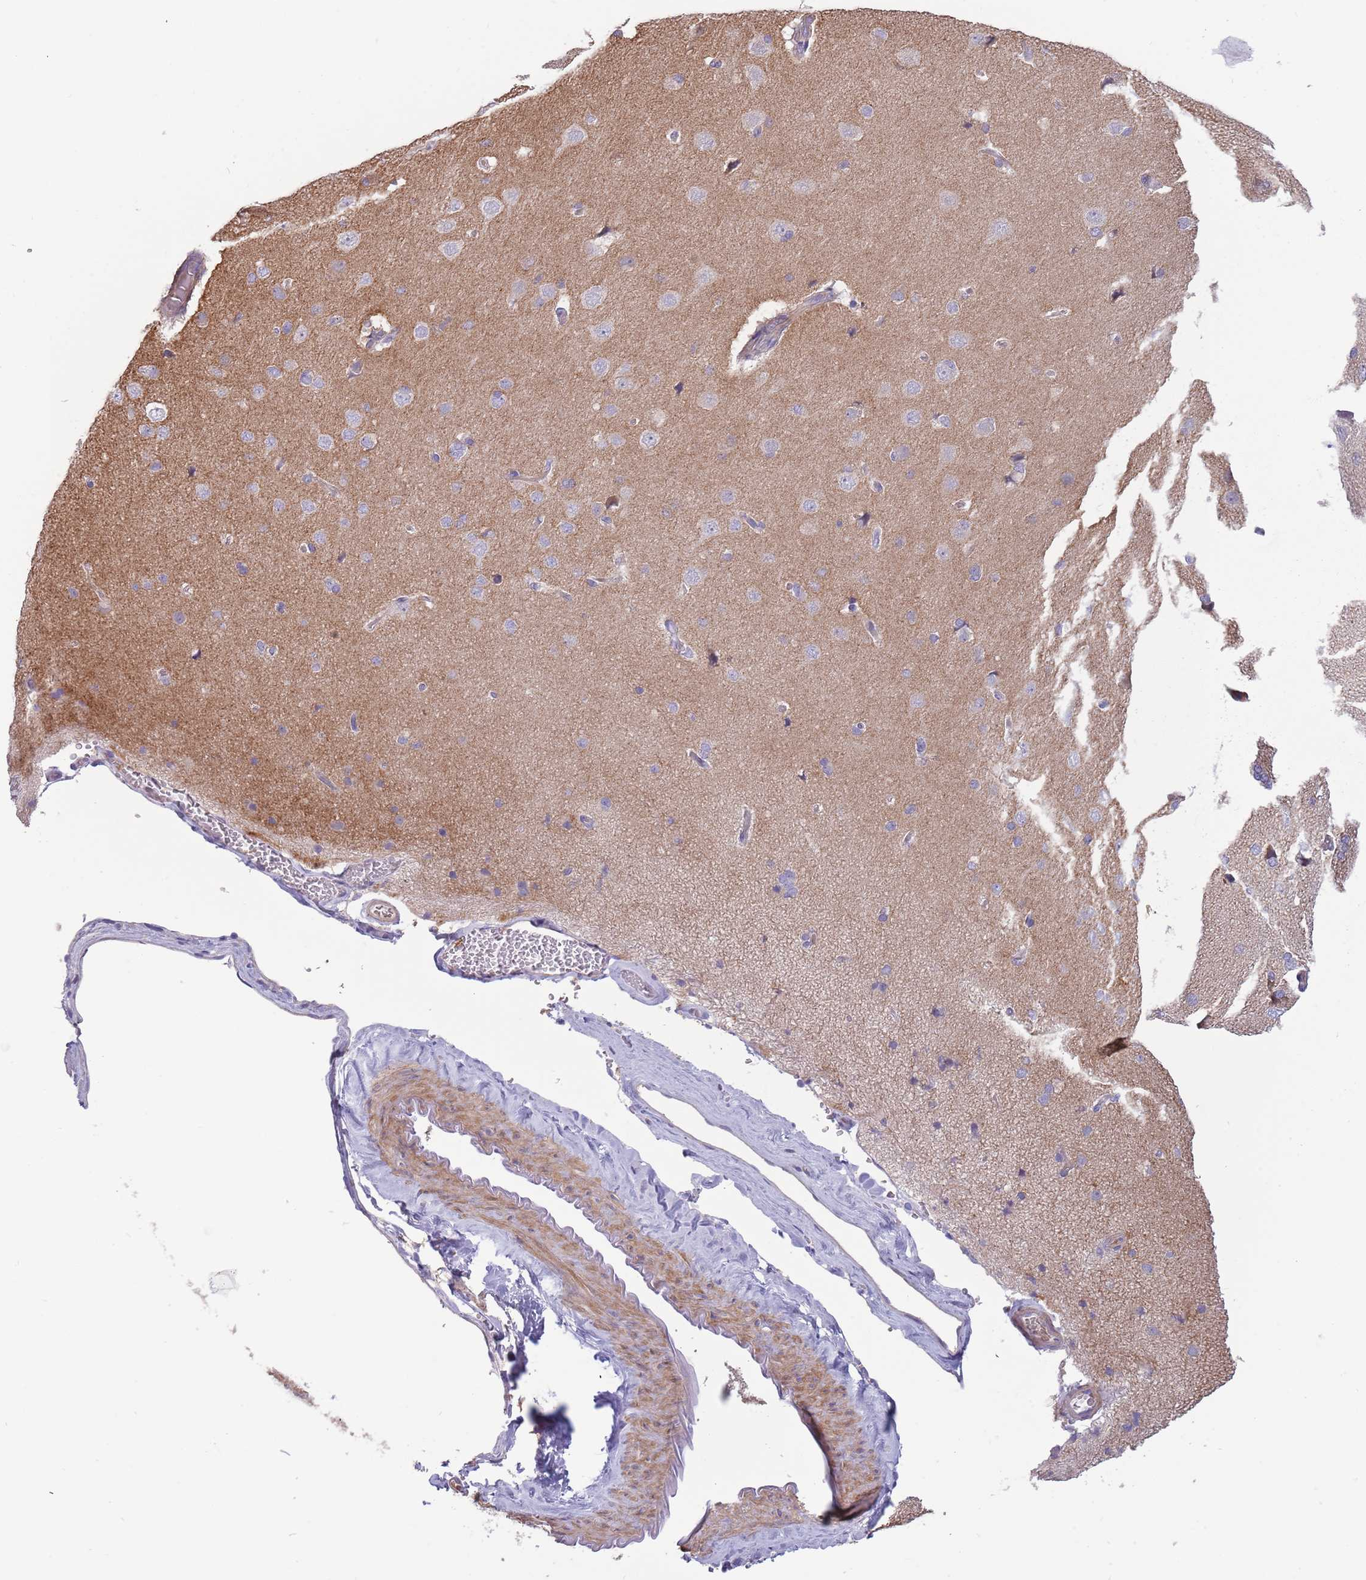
{"staining": {"intensity": "negative", "quantity": "none", "location": "none"}, "tissue": "cerebral cortex", "cell_type": "Endothelial cells", "image_type": "normal", "snomed": [{"axis": "morphology", "description": "Normal tissue, NOS"}, {"axis": "topography", "description": "Cerebral cortex"}], "caption": "DAB immunohistochemical staining of benign human cerebral cortex exhibits no significant expression in endothelial cells. (Immunohistochemistry, brightfield microscopy, high magnification).", "gene": "SUSD1", "patient": {"sex": "male", "age": 62}}